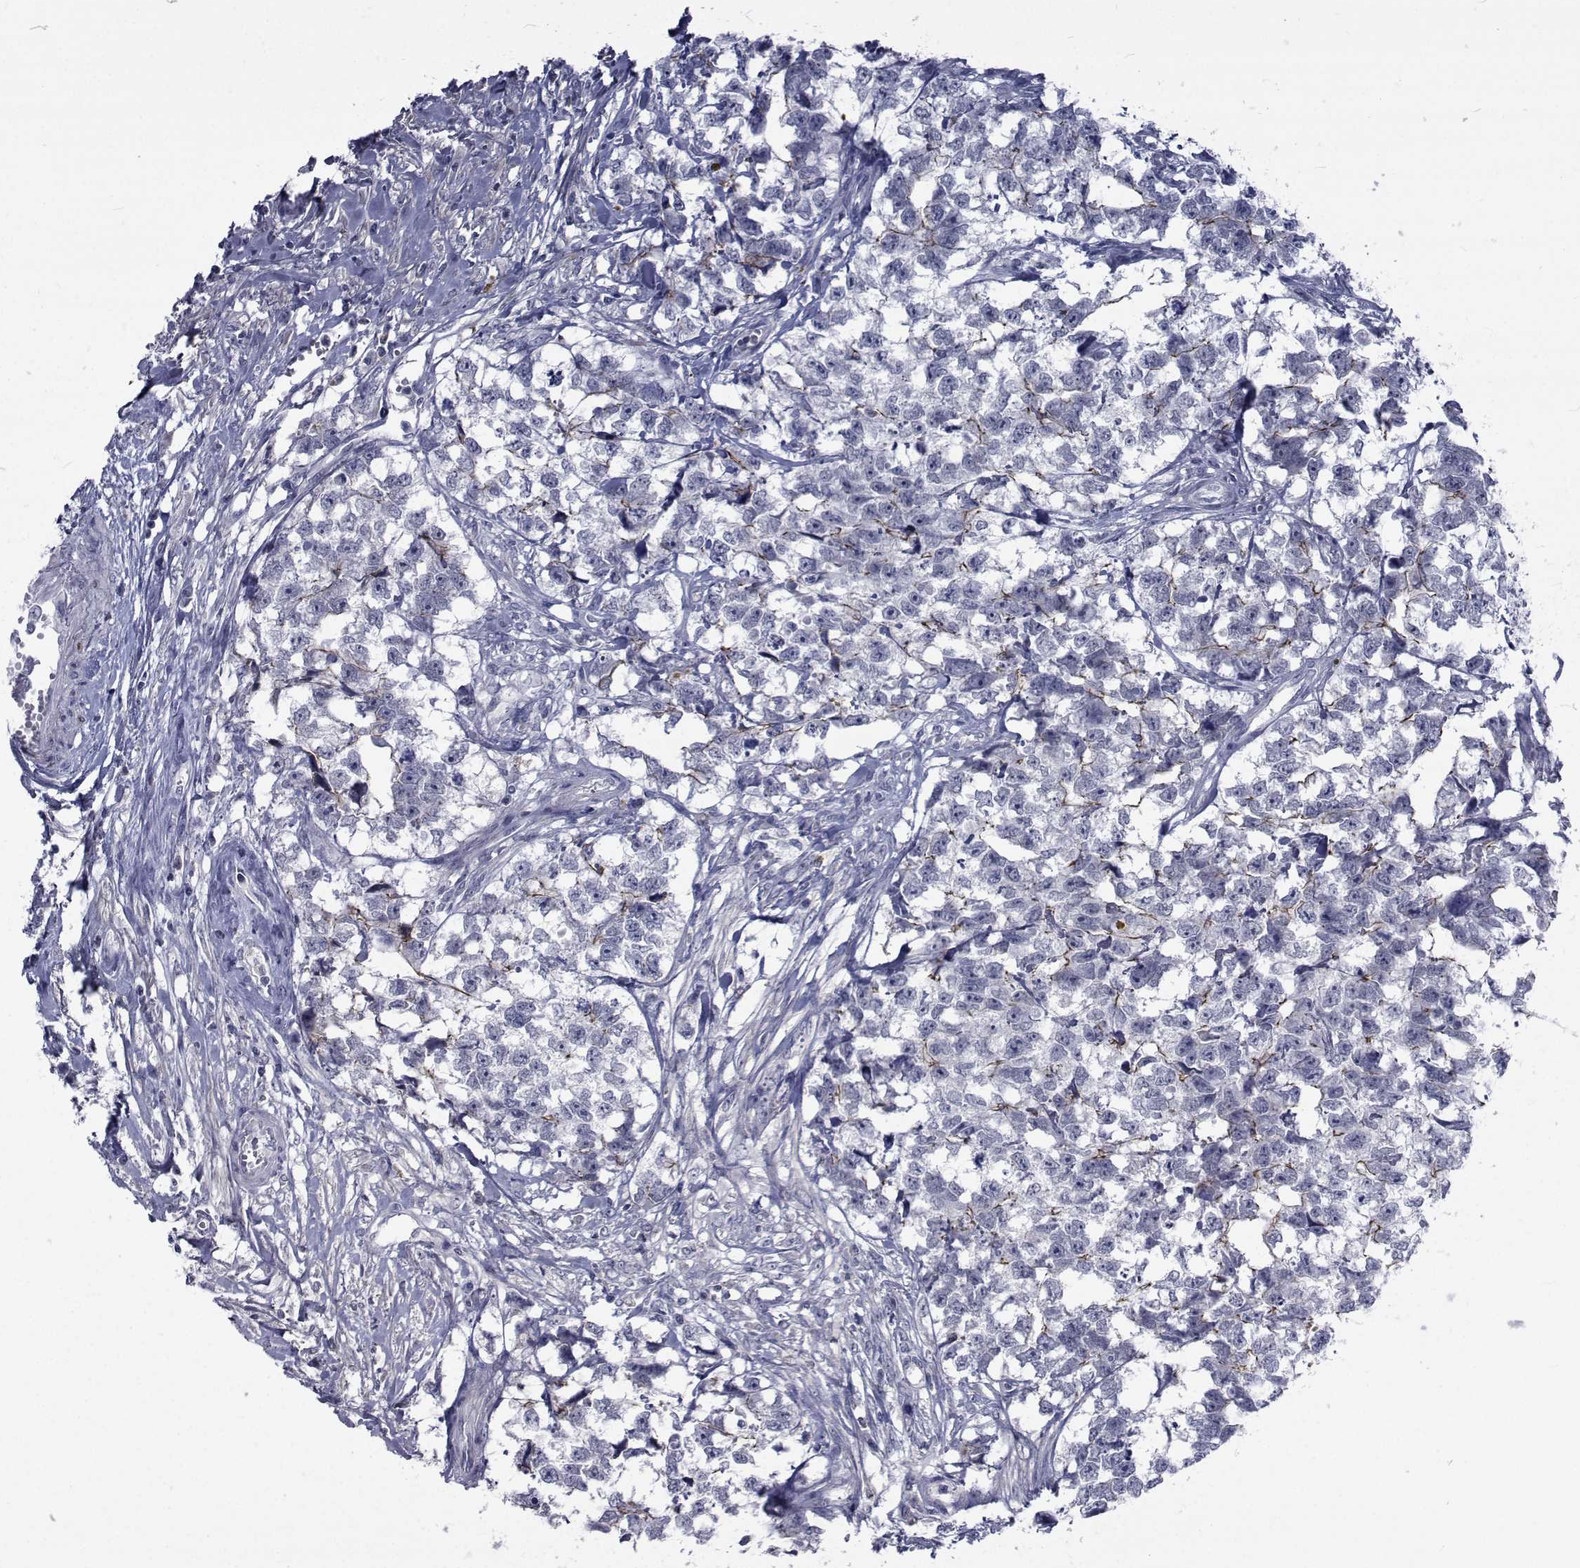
{"staining": {"intensity": "strong", "quantity": "<25%", "location": "cytoplasmic/membranous"}, "tissue": "testis cancer", "cell_type": "Tumor cells", "image_type": "cancer", "snomed": [{"axis": "morphology", "description": "Carcinoma, Embryonal, NOS"}, {"axis": "morphology", "description": "Teratoma, malignant, NOS"}, {"axis": "topography", "description": "Testis"}], "caption": "Testis cancer stained with a protein marker shows strong staining in tumor cells.", "gene": "SLC30A10", "patient": {"sex": "male", "age": 44}}